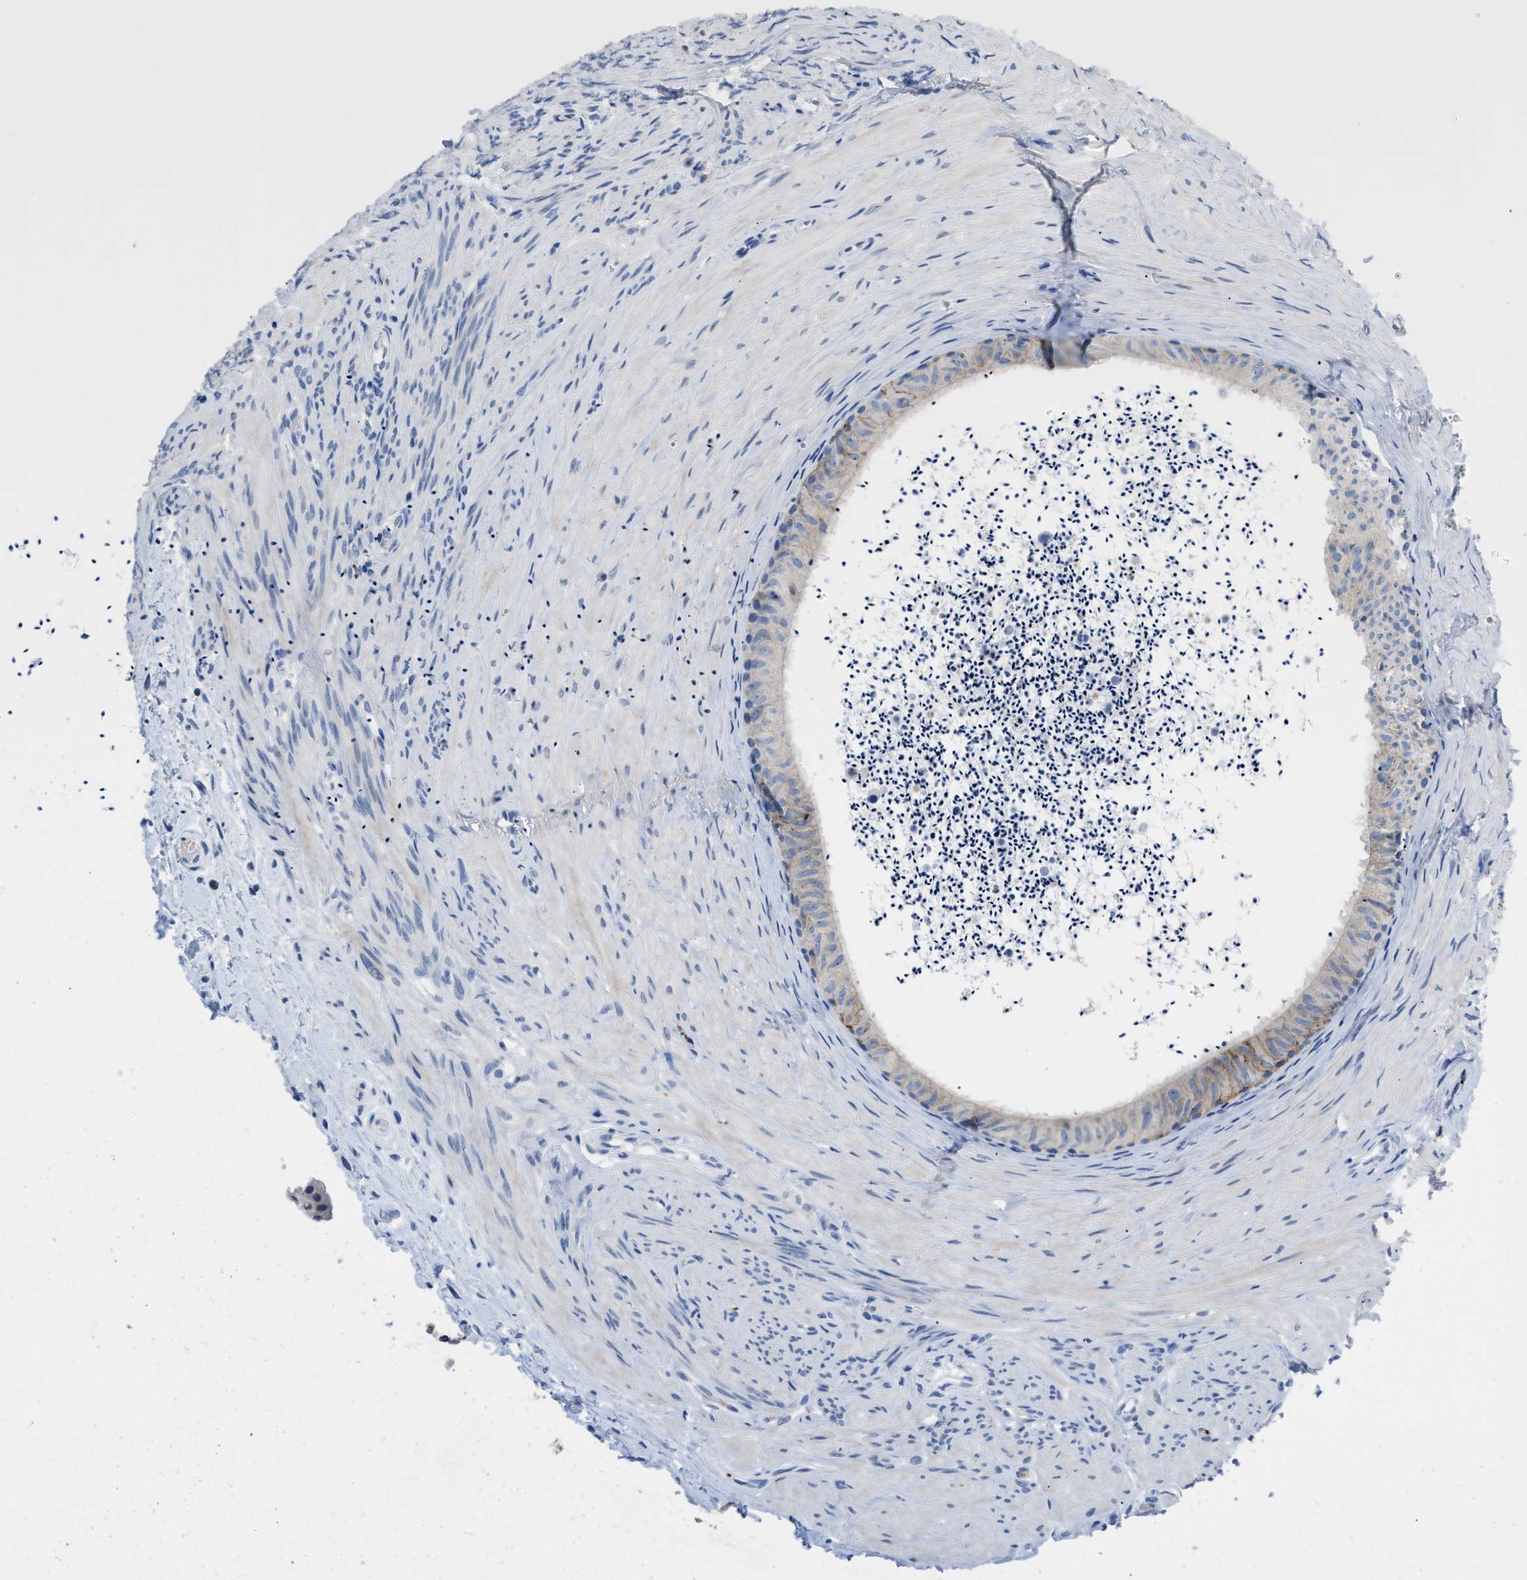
{"staining": {"intensity": "negative", "quantity": "none", "location": "none"}, "tissue": "epididymis", "cell_type": "Glandular cells", "image_type": "normal", "snomed": [{"axis": "morphology", "description": "Normal tissue, NOS"}, {"axis": "topography", "description": "Epididymis"}], "caption": "Immunohistochemistry photomicrograph of normal human epididymis stained for a protein (brown), which shows no staining in glandular cells.", "gene": "FGF18", "patient": {"sex": "male", "age": 56}}